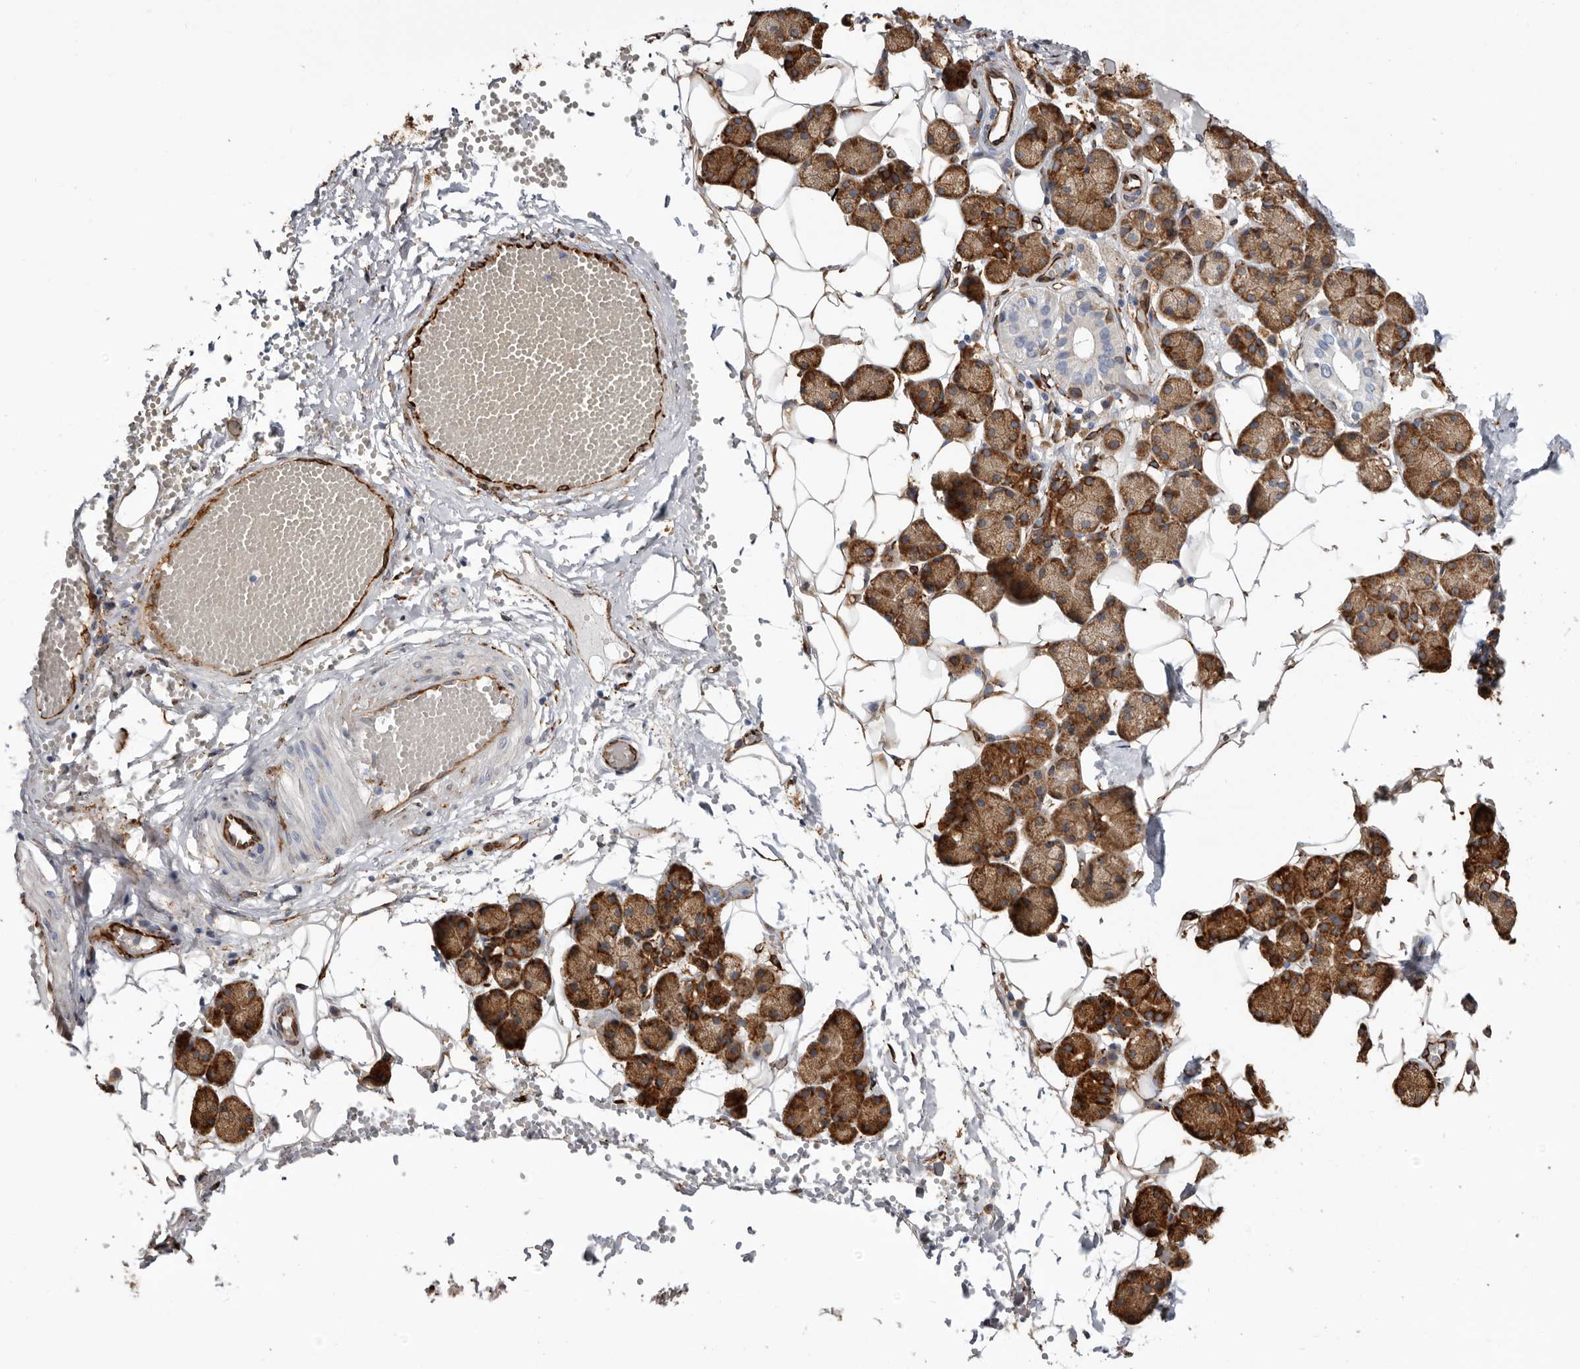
{"staining": {"intensity": "strong", "quantity": ">75%", "location": "cytoplasmic/membranous"}, "tissue": "salivary gland", "cell_type": "Glandular cells", "image_type": "normal", "snomed": [{"axis": "morphology", "description": "Normal tissue, NOS"}, {"axis": "topography", "description": "Salivary gland"}], "caption": "IHC of benign salivary gland shows high levels of strong cytoplasmic/membranous expression in approximately >75% of glandular cells.", "gene": "SEMA3E", "patient": {"sex": "female", "age": 33}}